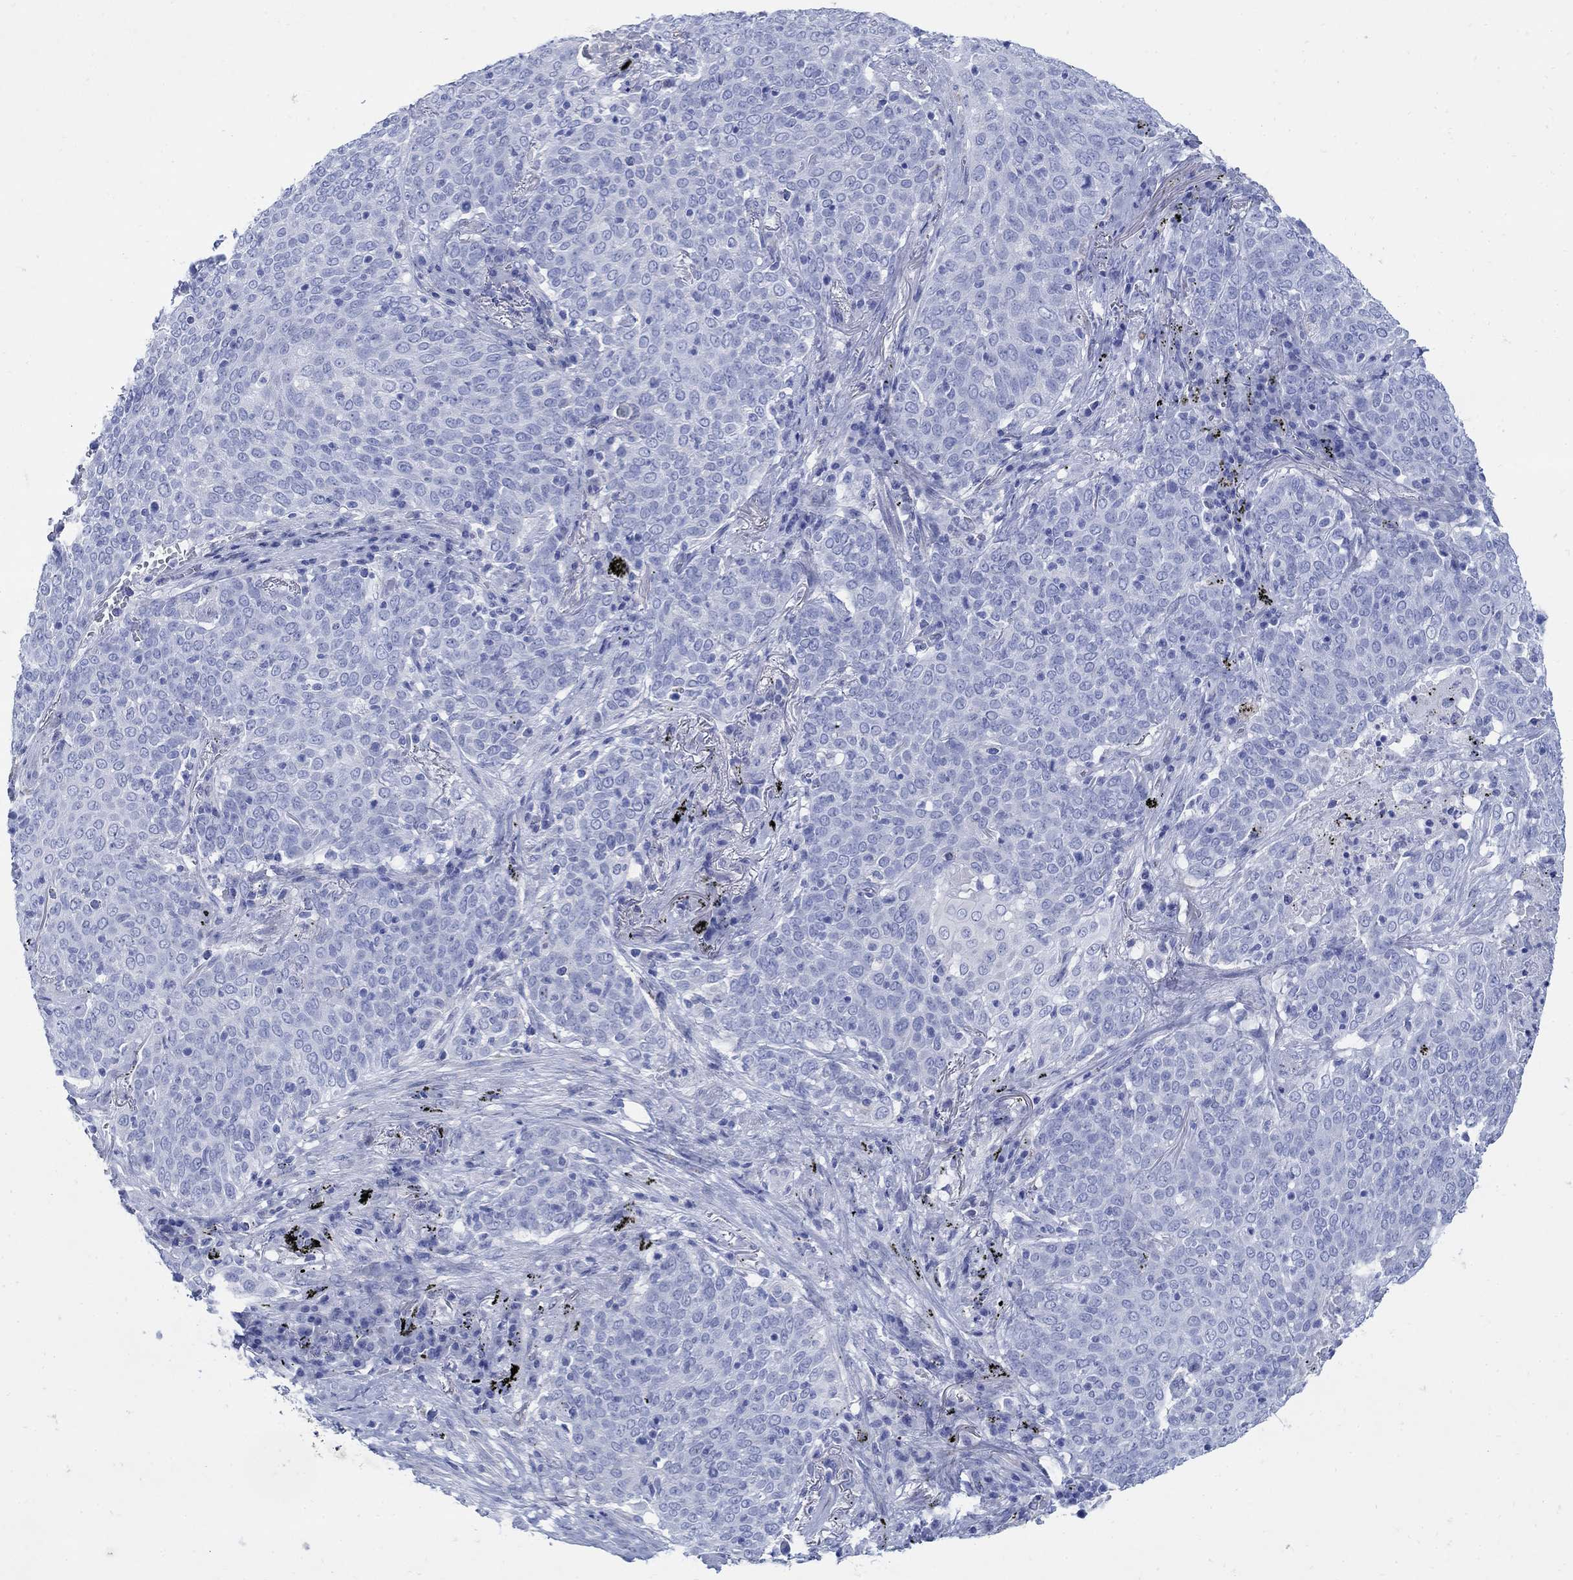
{"staining": {"intensity": "moderate", "quantity": "<25%", "location": "cytoplasmic/membranous"}, "tissue": "lung cancer", "cell_type": "Tumor cells", "image_type": "cancer", "snomed": [{"axis": "morphology", "description": "Squamous cell carcinoma, NOS"}, {"axis": "topography", "description": "Lung"}], "caption": "High-magnification brightfield microscopy of lung squamous cell carcinoma stained with DAB (3,3'-diaminobenzidine) (brown) and counterstained with hematoxylin (blue). tumor cells exhibit moderate cytoplasmic/membranous positivity is seen in about<25% of cells.", "gene": "ZDHHC14", "patient": {"sex": "male", "age": 82}}